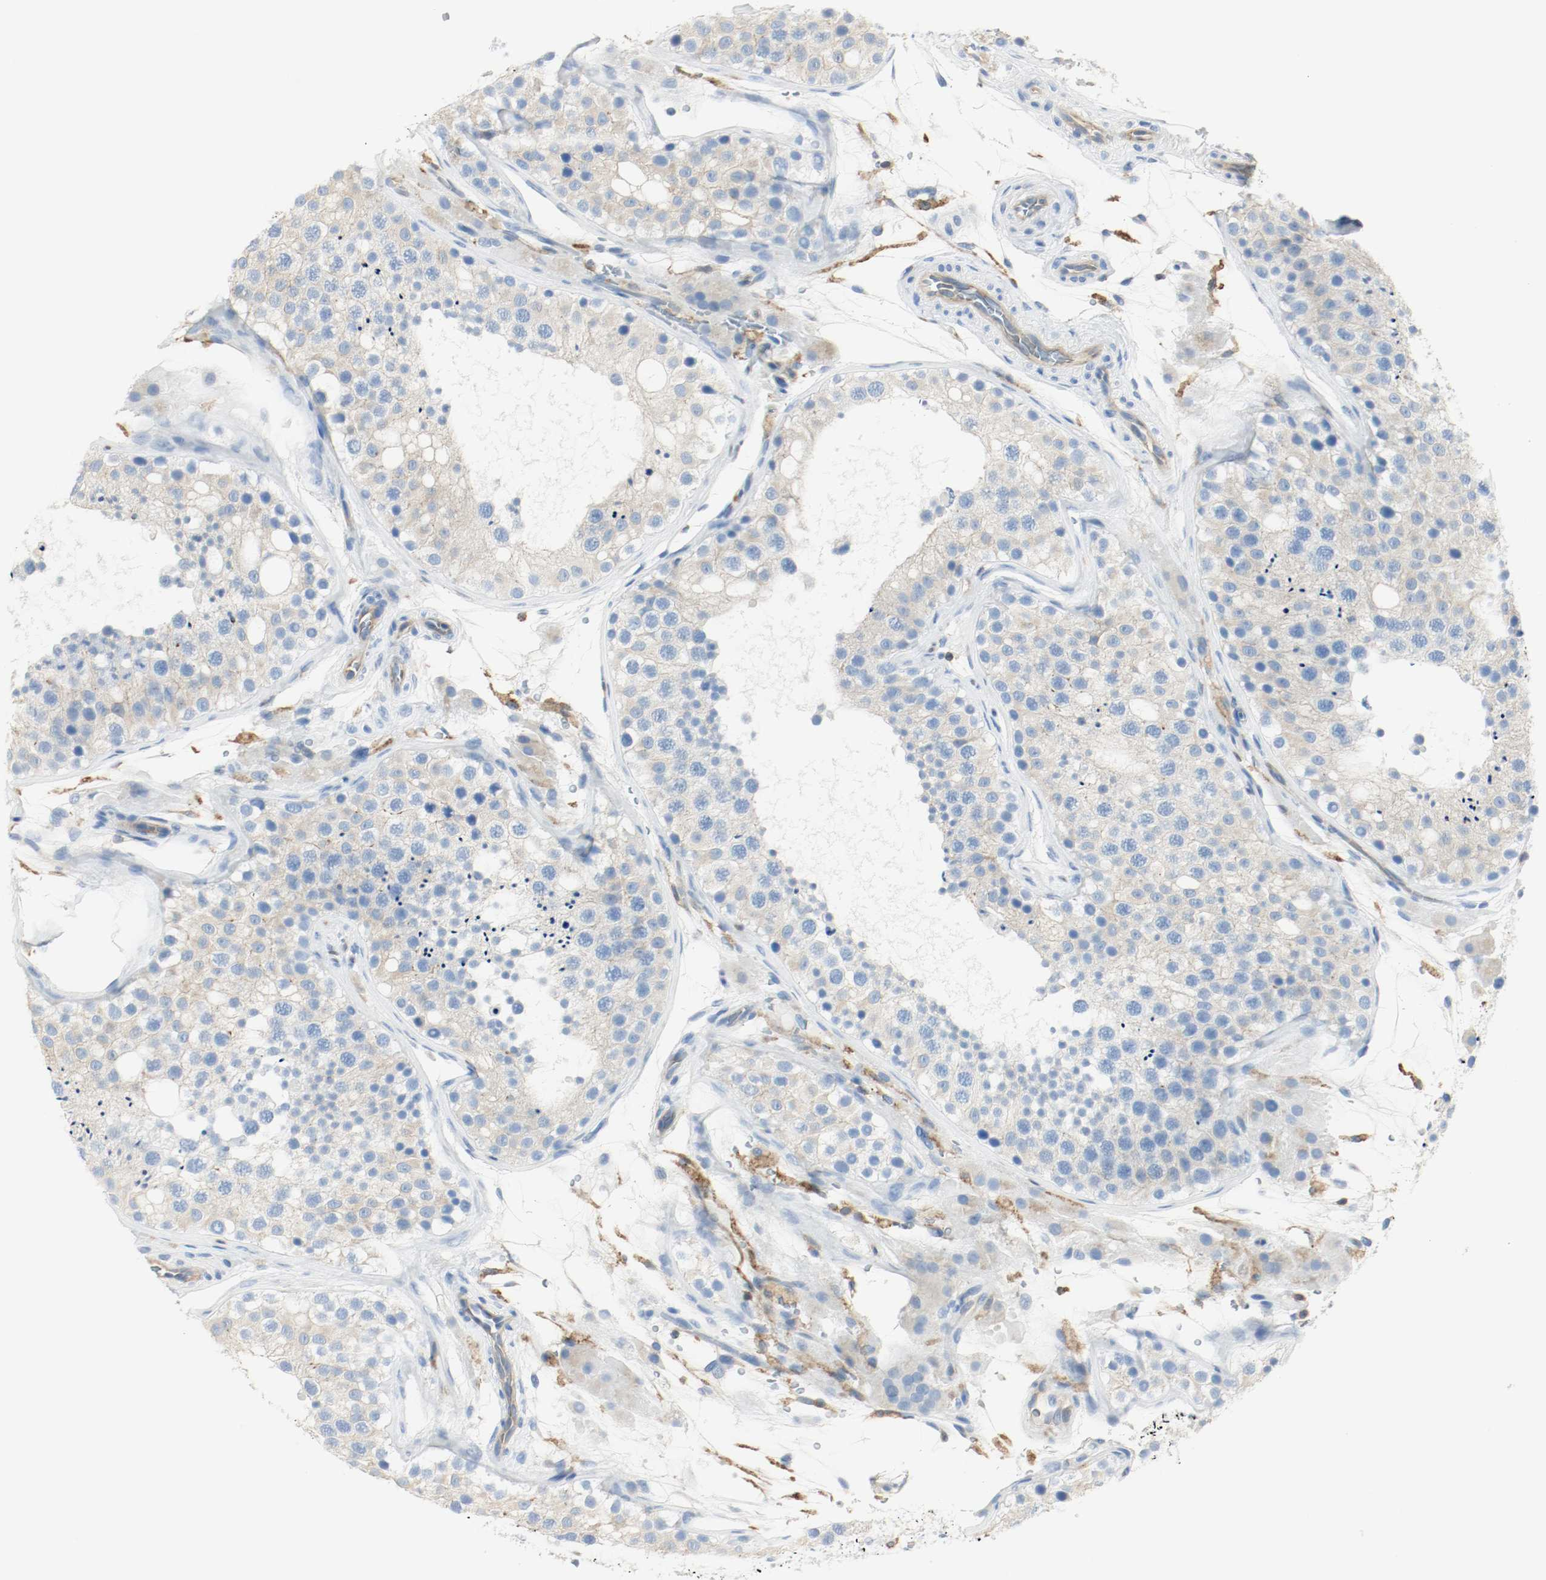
{"staining": {"intensity": "weak", "quantity": "25%-75%", "location": "cytoplasmic/membranous"}, "tissue": "testis", "cell_type": "Cells in seminiferous ducts", "image_type": "normal", "snomed": [{"axis": "morphology", "description": "Normal tissue, NOS"}, {"axis": "topography", "description": "Testis"}], "caption": "DAB immunohistochemical staining of benign testis demonstrates weak cytoplasmic/membranous protein expression in about 25%-75% of cells in seminiferous ducts.", "gene": "ARPC1B", "patient": {"sex": "male", "age": 26}}